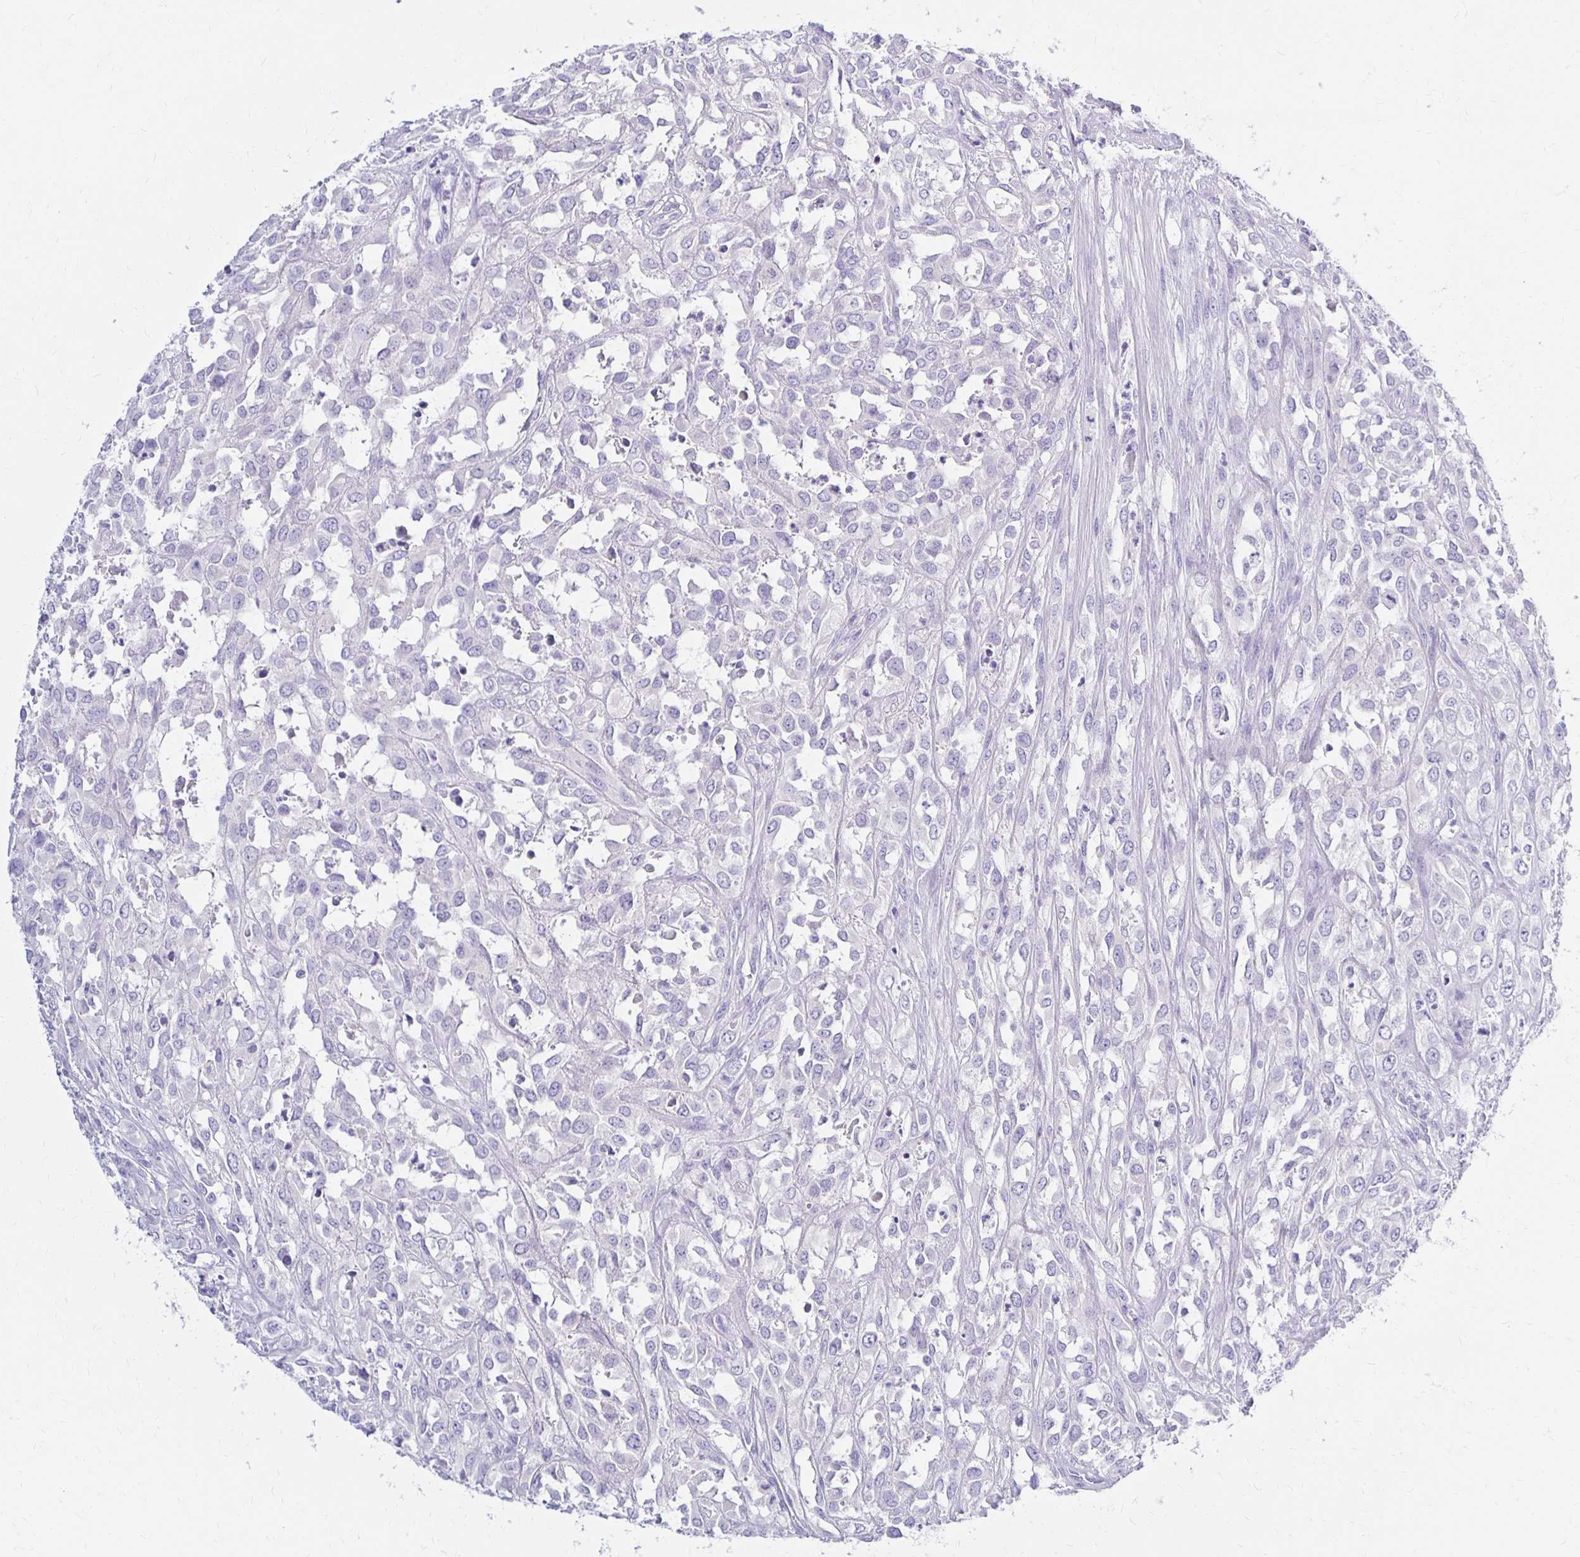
{"staining": {"intensity": "negative", "quantity": "none", "location": "none"}, "tissue": "urothelial cancer", "cell_type": "Tumor cells", "image_type": "cancer", "snomed": [{"axis": "morphology", "description": "Urothelial carcinoma, High grade"}, {"axis": "topography", "description": "Urinary bladder"}], "caption": "Histopathology image shows no protein staining in tumor cells of high-grade urothelial carcinoma tissue. (Immunohistochemistry, brightfield microscopy, high magnification).", "gene": "FNTB", "patient": {"sex": "male", "age": 67}}